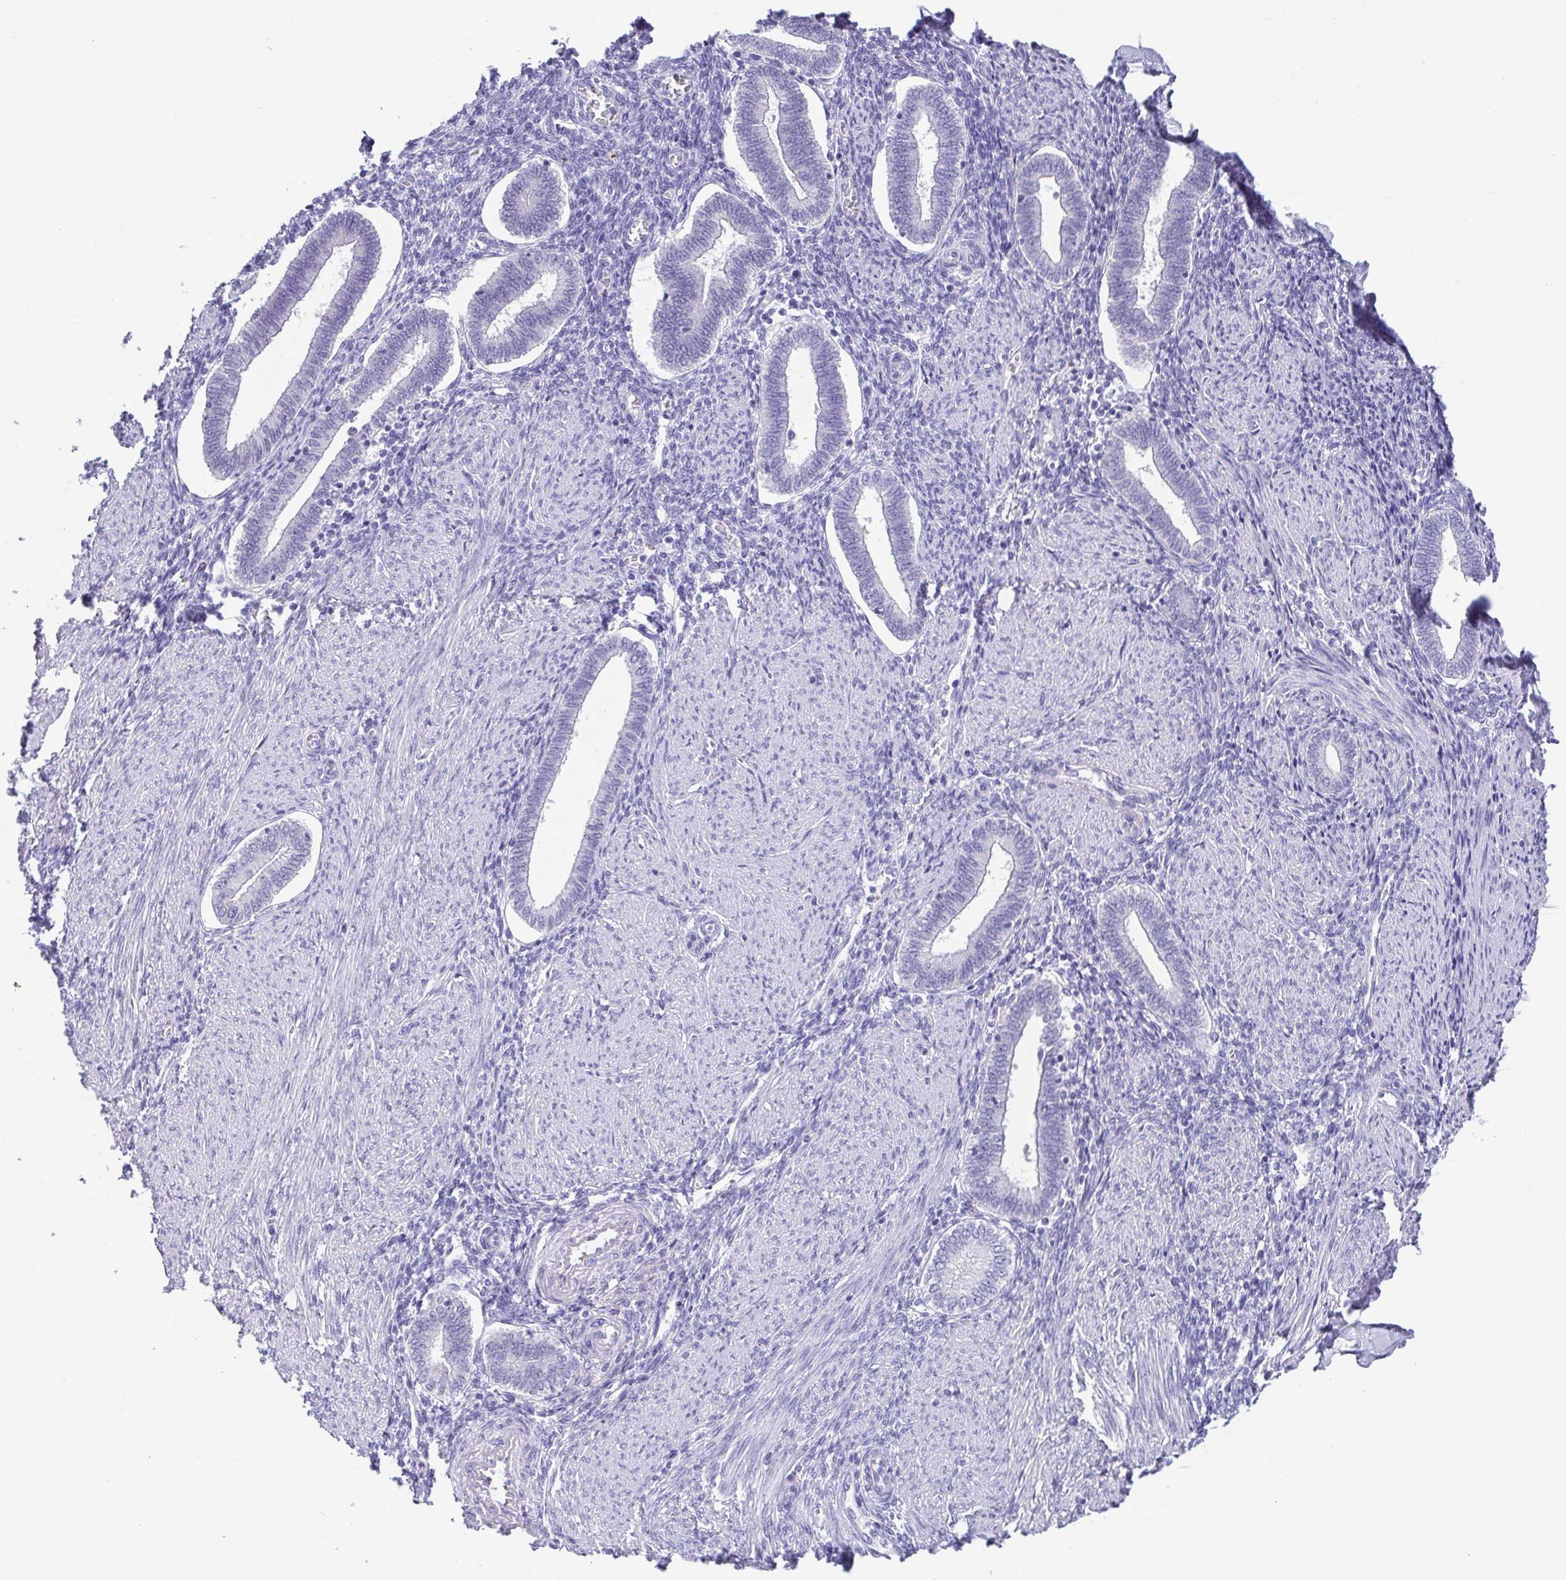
{"staining": {"intensity": "negative", "quantity": "none", "location": "none"}, "tissue": "endometrium", "cell_type": "Cells in endometrial stroma", "image_type": "normal", "snomed": [{"axis": "morphology", "description": "Normal tissue, NOS"}, {"axis": "topography", "description": "Endometrium"}], "caption": "The micrograph reveals no significant staining in cells in endometrial stroma of endometrium.", "gene": "SCGN", "patient": {"sex": "female", "age": 42}}